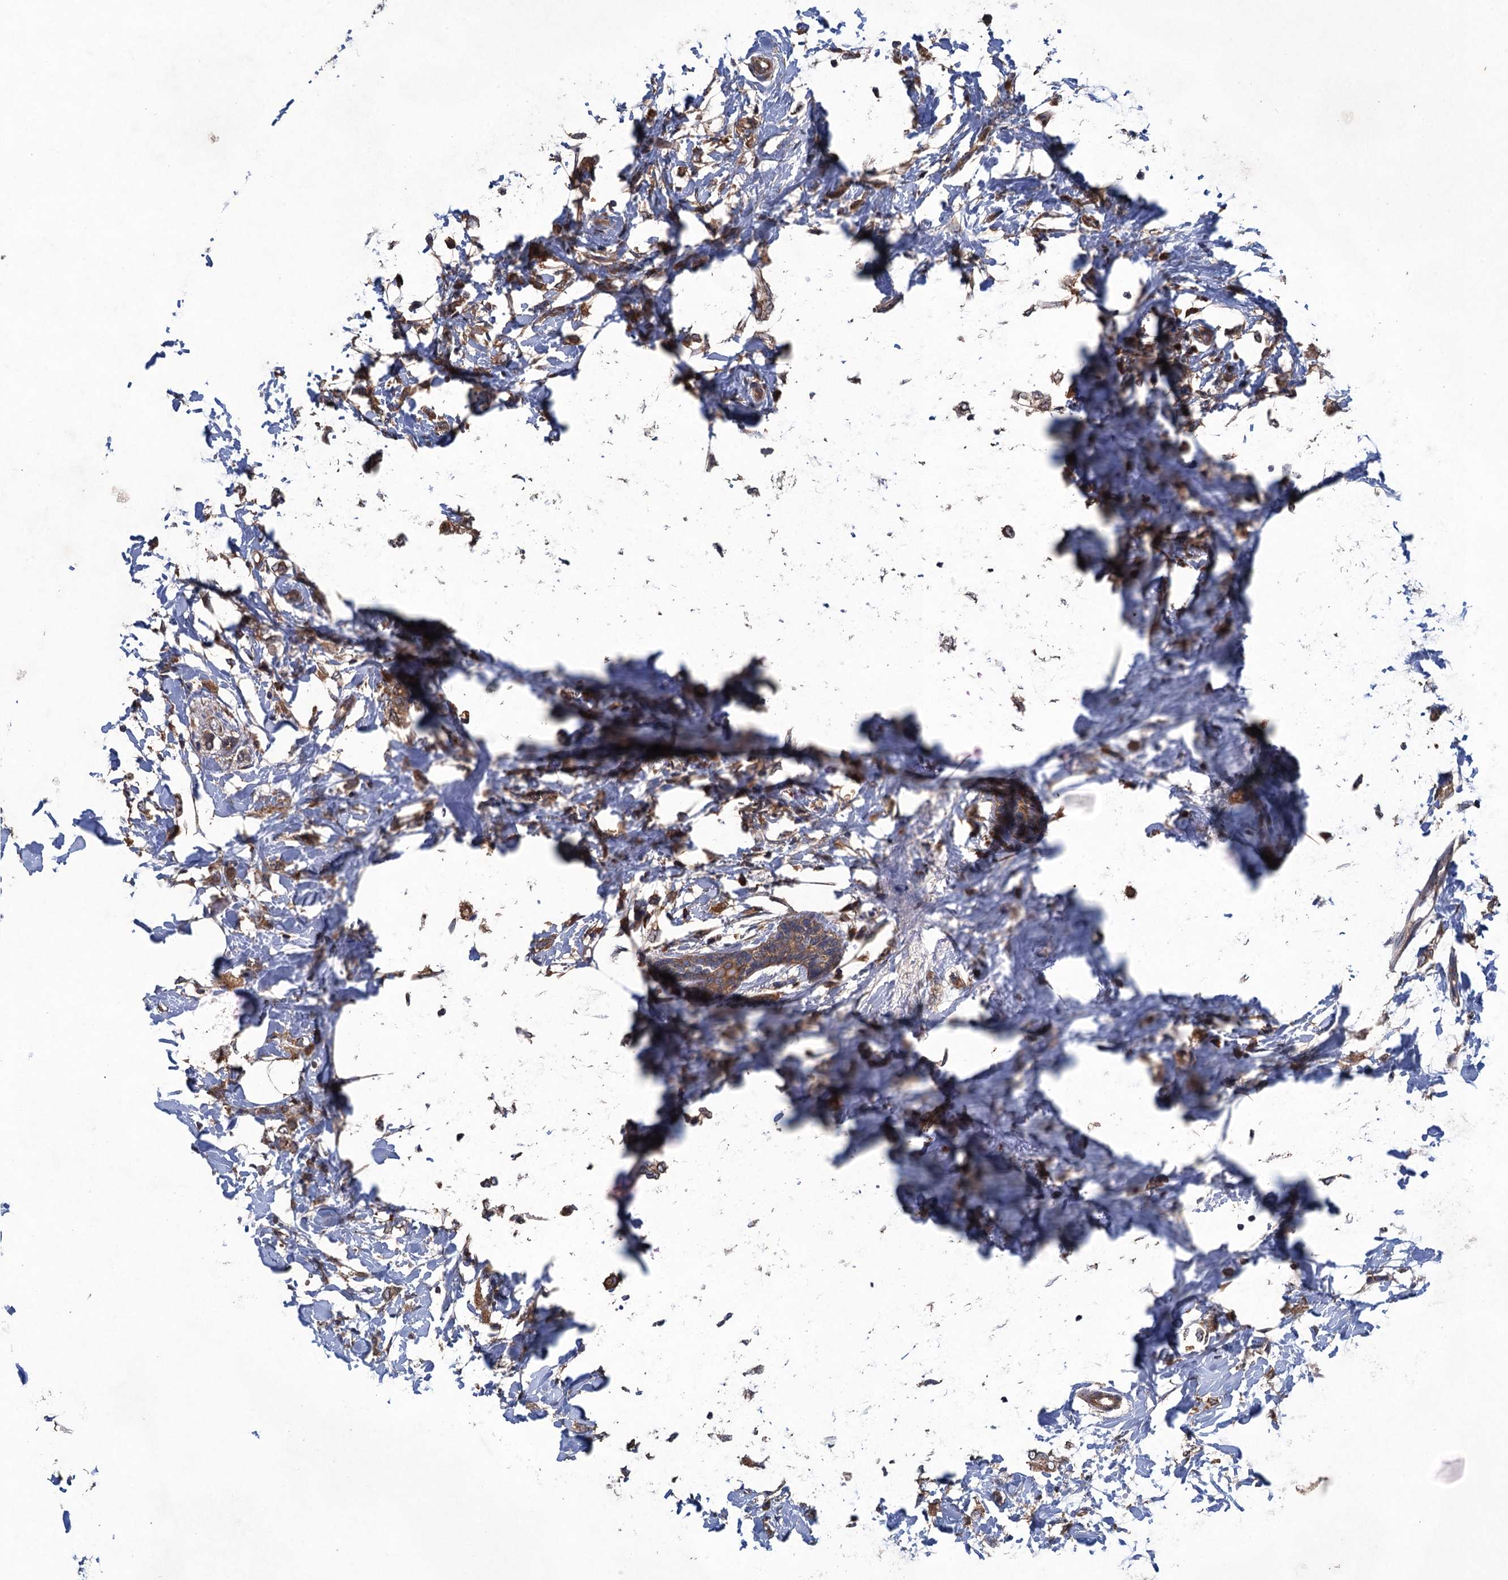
{"staining": {"intensity": "moderate", "quantity": ">75%", "location": "cytoplasmic/membranous"}, "tissue": "breast cancer", "cell_type": "Tumor cells", "image_type": "cancer", "snomed": [{"axis": "morphology", "description": "Normal tissue, NOS"}, {"axis": "morphology", "description": "Lobular carcinoma"}, {"axis": "topography", "description": "Breast"}], "caption": "Tumor cells show moderate cytoplasmic/membranous staining in about >75% of cells in lobular carcinoma (breast).", "gene": "CNTN5", "patient": {"sex": "female", "age": 47}}